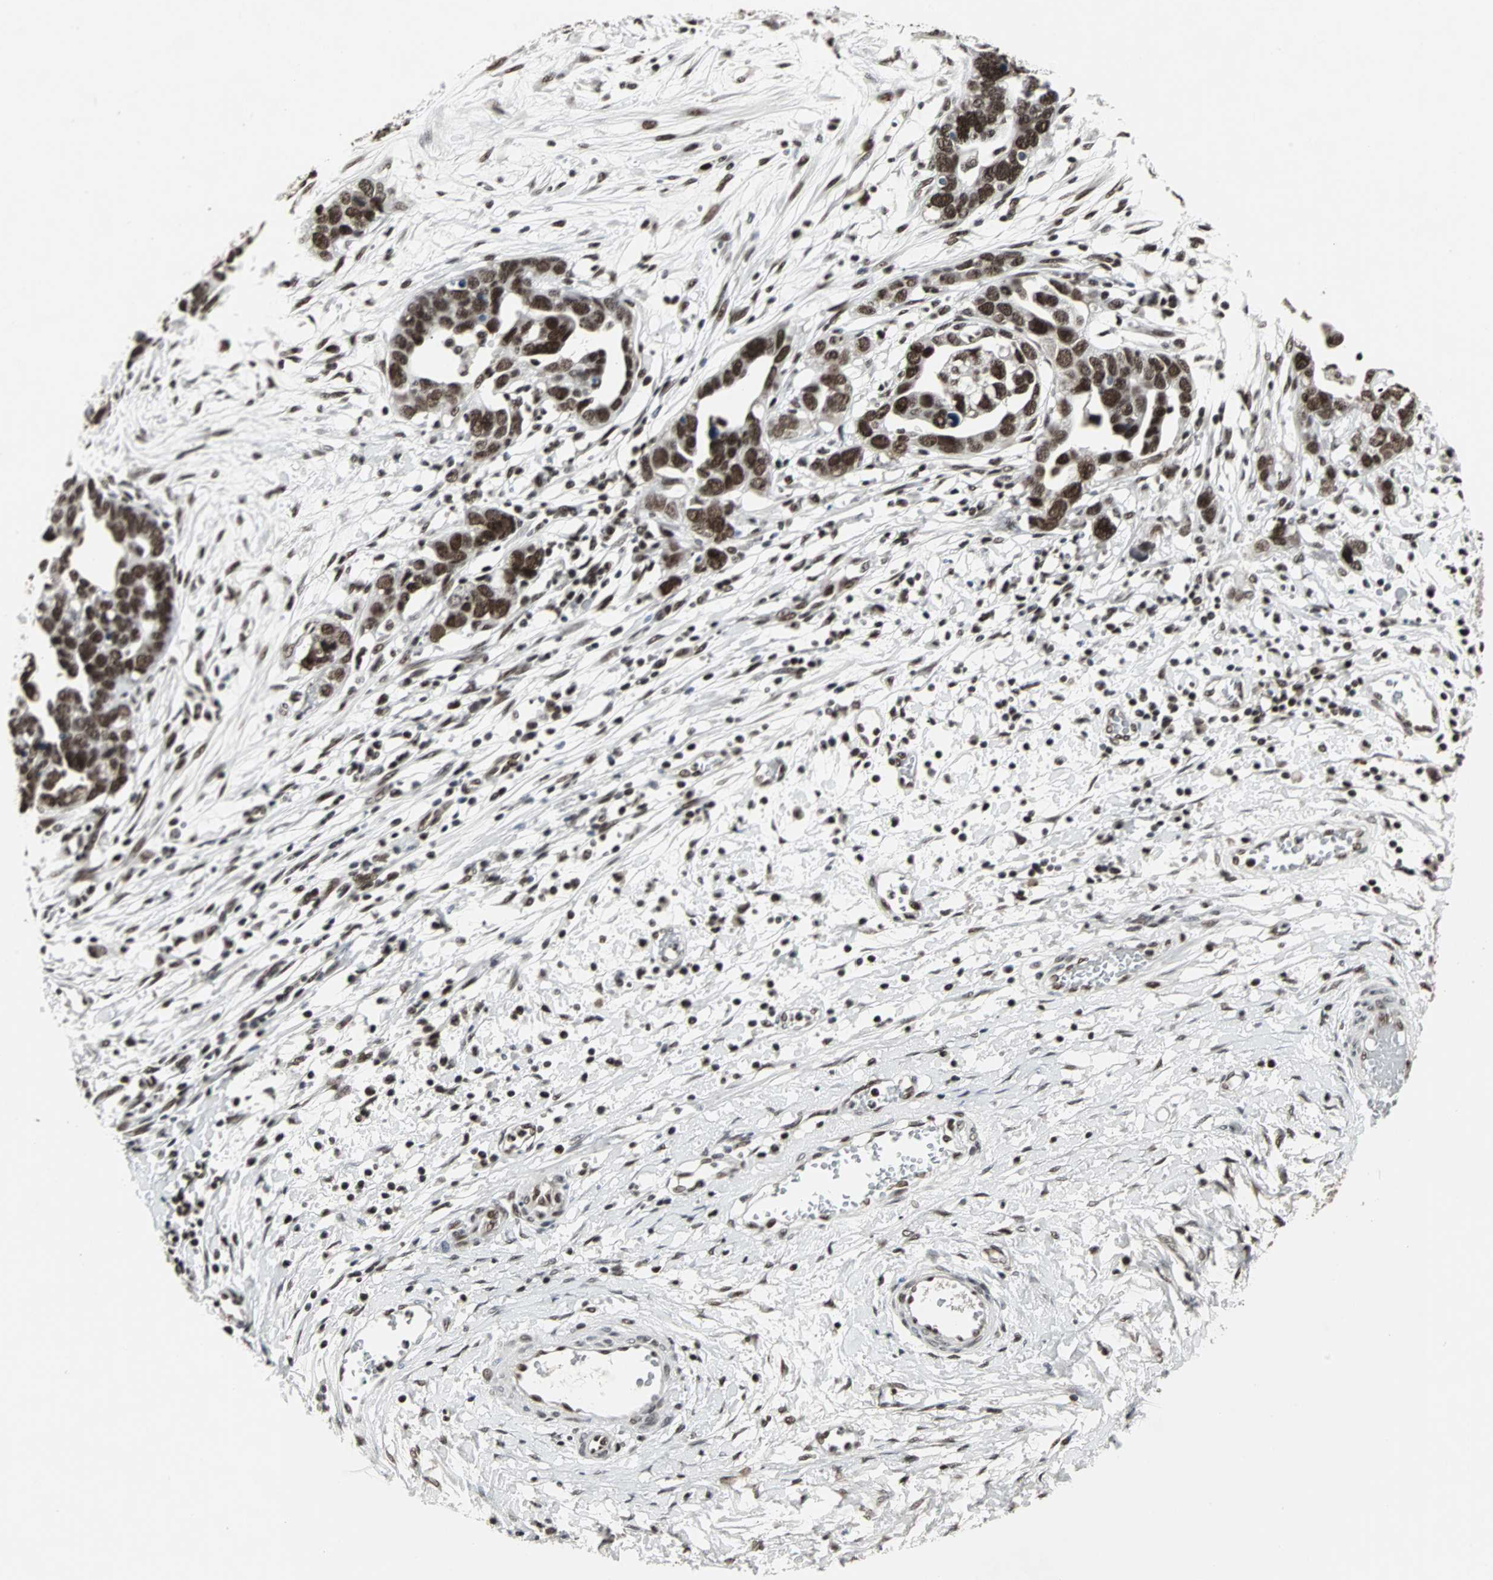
{"staining": {"intensity": "strong", "quantity": ">75%", "location": "nuclear"}, "tissue": "ovarian cancer", "cell_type": "Tumor cells", "image_type": "cancer", "snomed": [{"axis": "morphology", "description": "Cystadenocarcinoma, serous, NOS"}, {"axis": "topography", "description": "Ovary"}], "caption": "Protein expression by immunohistochemistry (IHC) exhibits strong nuclear expression in about >75% of tumor cells in ovarian serous cystadenocarcinoma.", "gene": "PNKP", "patient": {"sex": "female", "age": 54}}